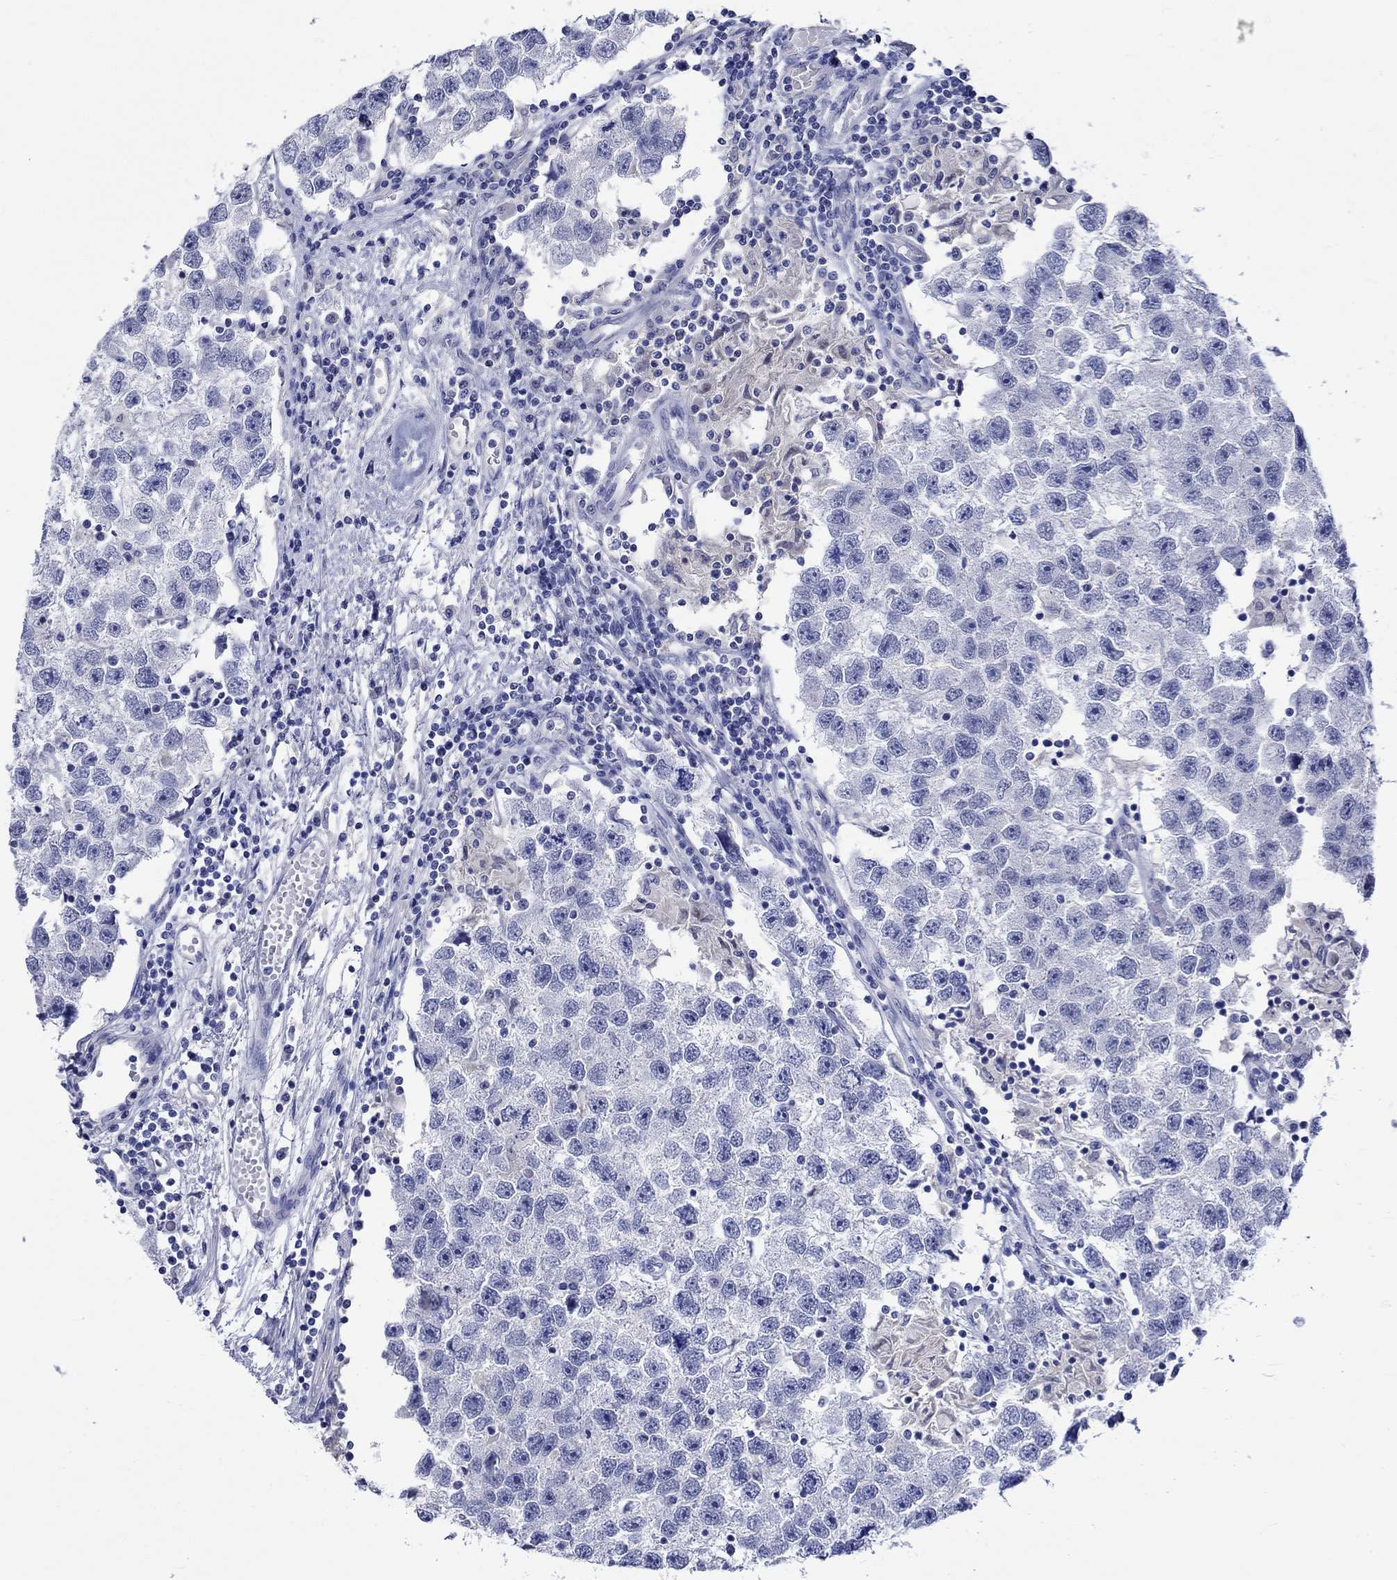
{"staining": {"intensity": "negative", "quantity": "none", "location": "none"}, "tissue": "testis cancer", "cell_type": "Tumor cells", "image_type": "cancer", "snomed": [{"axis": "morphology", "description": "Seminoma, NOS"}, {"axis": "topography", "description": "Testis"}], "caption": "Immunohistochemistry (IHC) photomicrograph of neoplastic tissue: human testis seminoma stained with DAB (3,3'-diaminobenzidine) displays no significant protein positivity in tumor cells.", "gene": "KLHL35", "patient": {"sex": "male", "age": 26}}